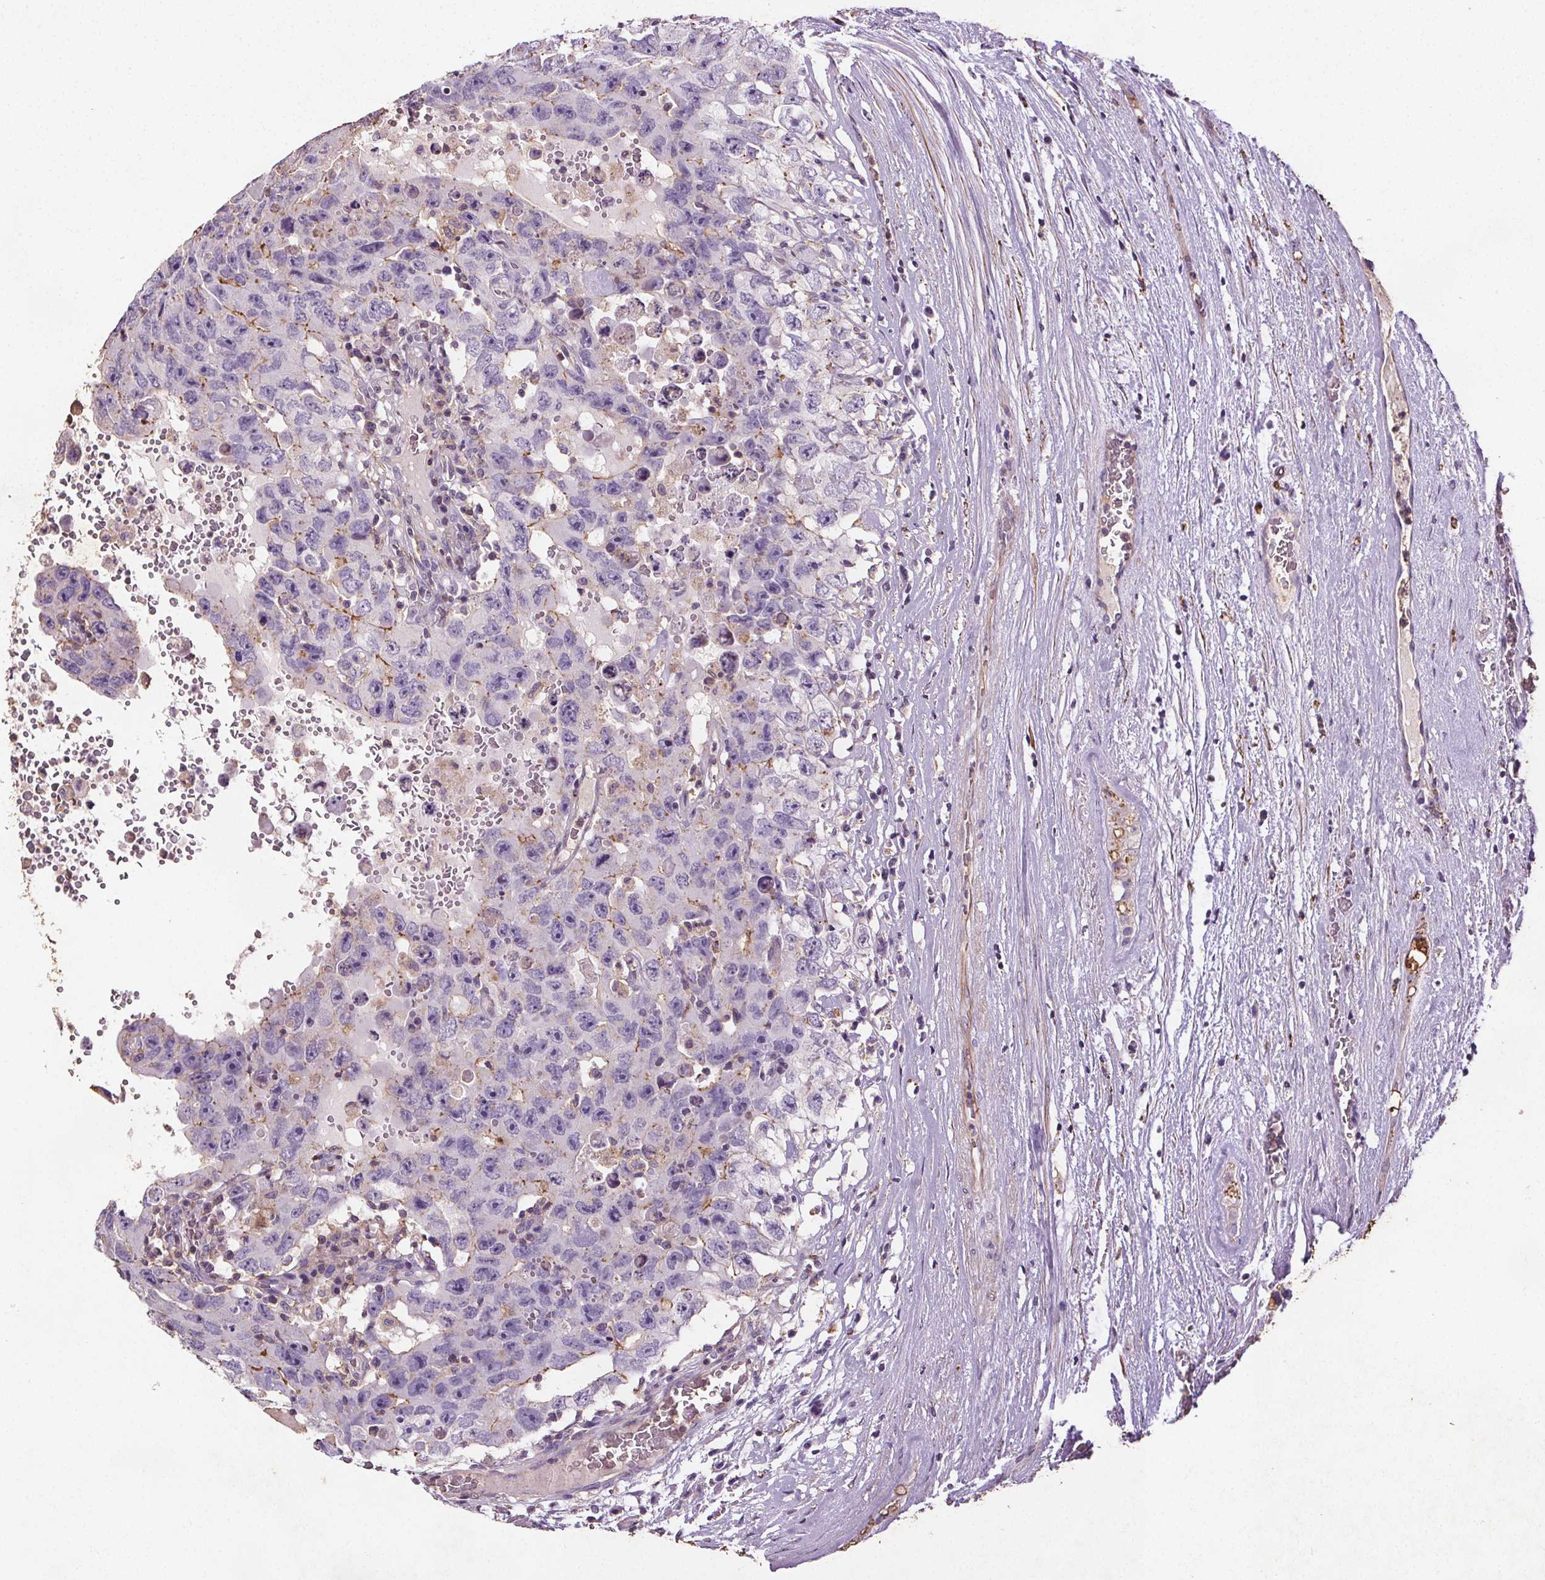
{"staining": {"intensity": "negative", "quantity": "none", "location": "none"}, "tissue": "testis cancer", "cell_type": "Tumor cells", "image_type": "cancer", "snomed": [{"axis": "morphology", "description": "Carcinoma, Embryonal, NOS"}, {"axis": "topography", "description": "Testis"}], "caption": "Micrograph shows no significant protein expression in tumor cells of testis cancer. (DAB immunohistochemistry (IHC) with hematoxylin counter stain).", "gene": "C19orf84", "patient": {"sex": "male", "age": 26}}